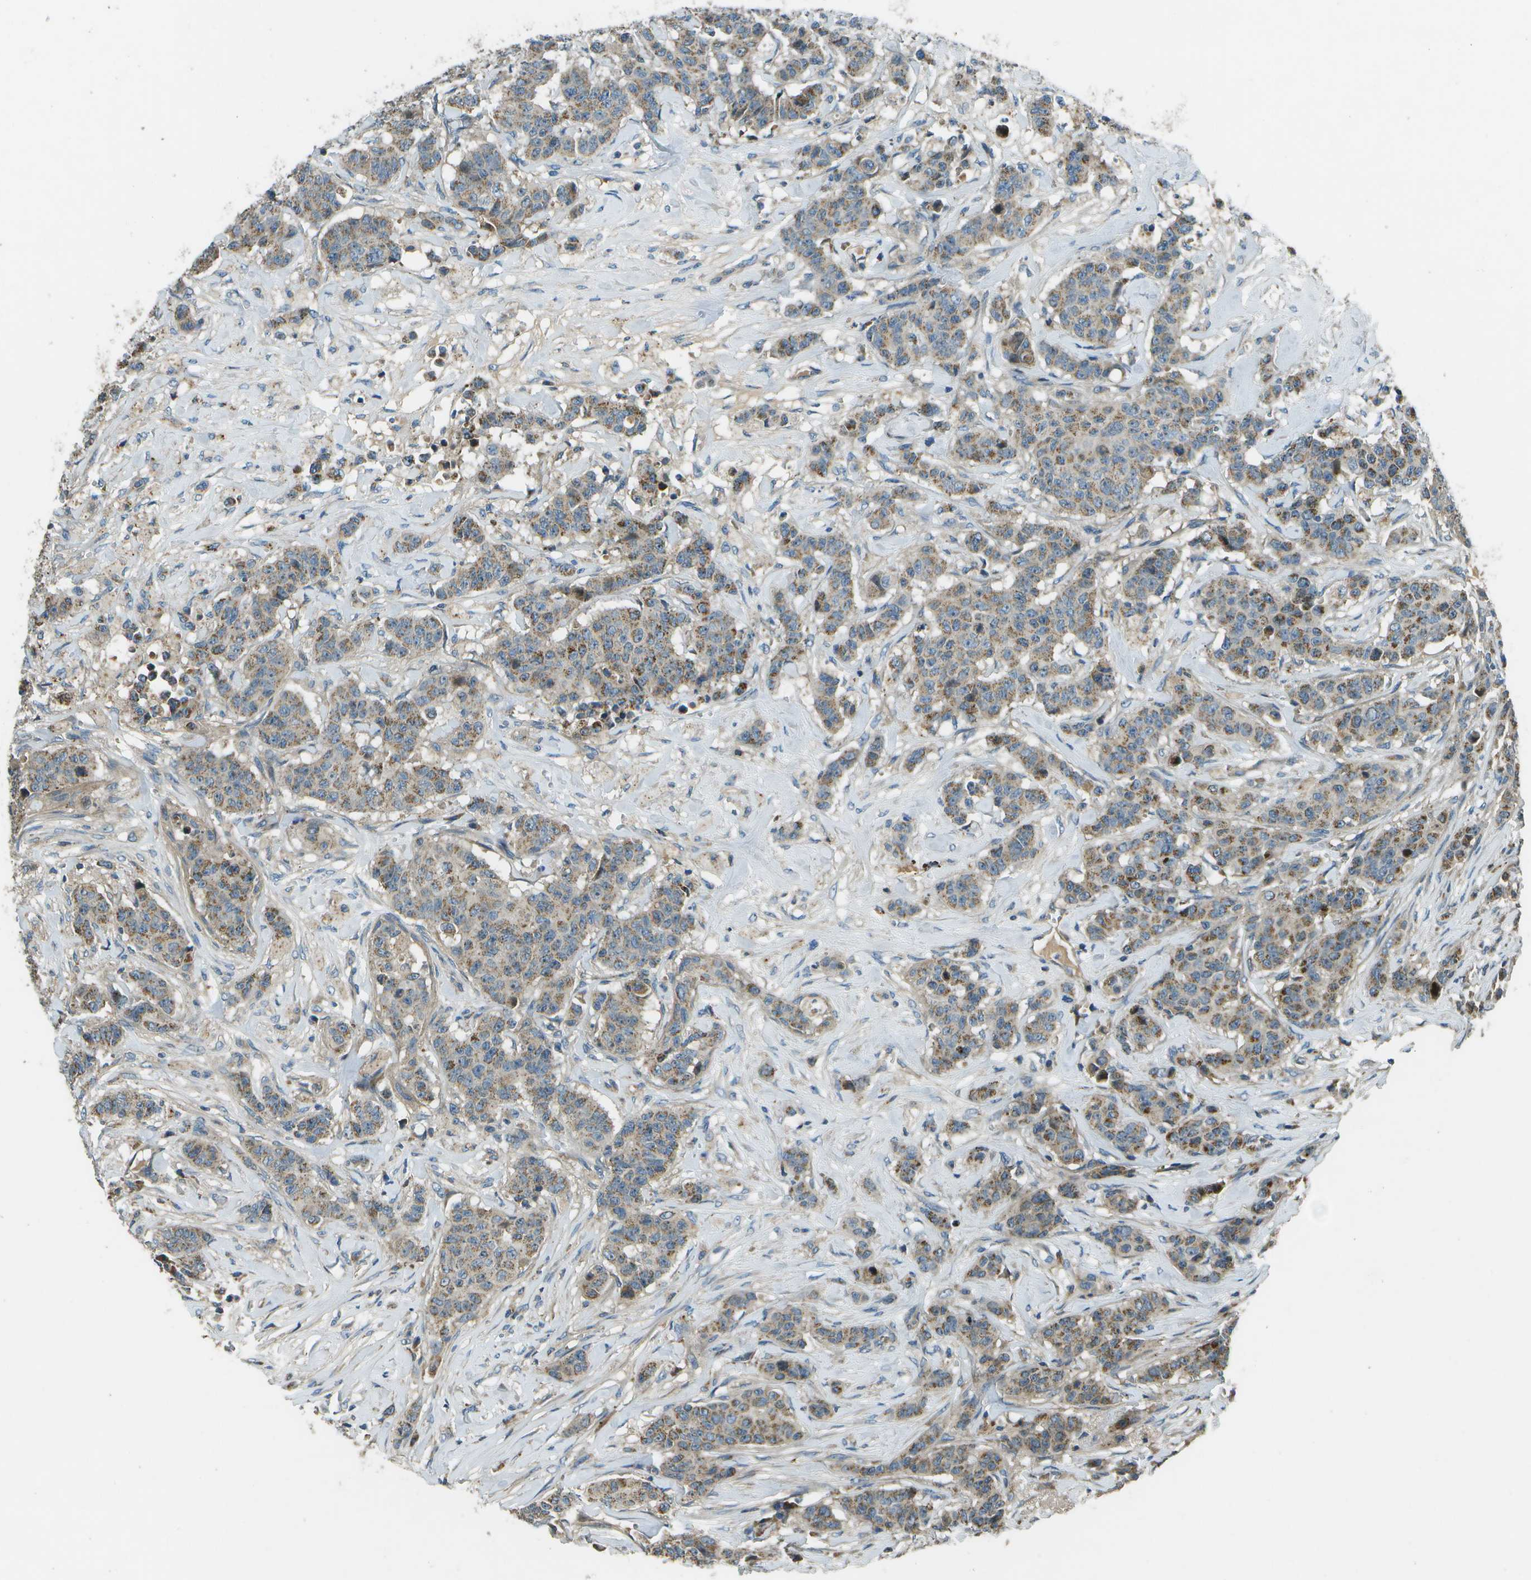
{"staining": {"intensity": "moderate", "quantity": "25%-75%", "location": "cytoplasmic/membranous"}, "tissue": "breast cancer", "cell_type": "Tumor cells", "image_type": "cancer", "snomed": [{"axis": "morphology", "description": "Normal tissue, NOS"}, {"axis": "morphology", "description": "Duct carcinoma"}, {"axis": "topography", "description": "Breast"}], "caption": "Human breast intraductal carcinoma stained with a protein marker demonstrates moderate staining in tumor cells.", "gene": "PXYLP1", "patient": {"sex": "female", "age": 40}}